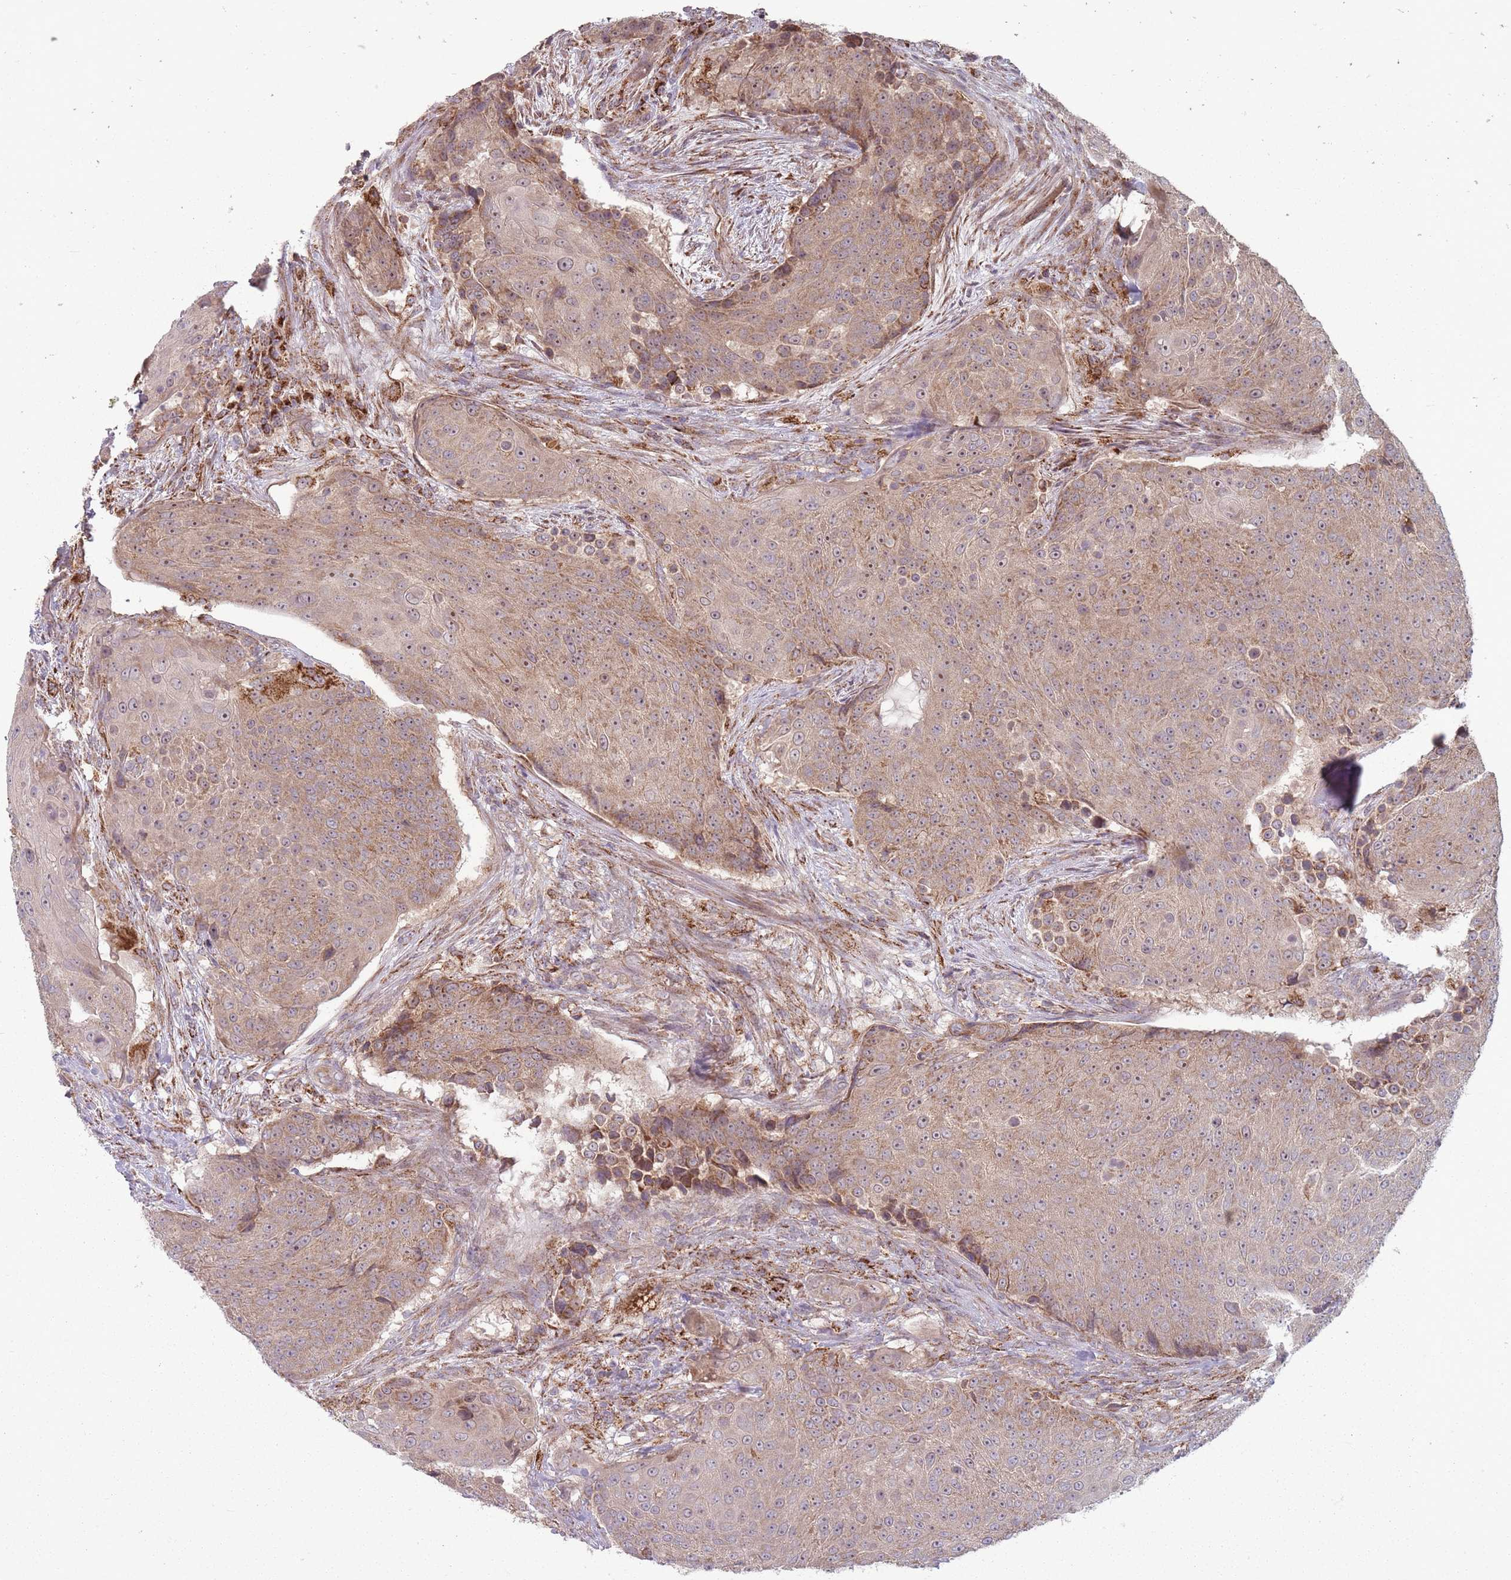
{"staining": {"intensity": "moderate", "quantity": ">75%", "location": "cytoplasmic/membranous"}, "tissue": "urothelial cancer", "cell_type": "Tumor cells", "image_type": "cancer", "snomed": [{"axis": "morphology", "description": "Urothelial carcinoma, High grade"}, {"axis": "topography", "description": "Urinary bladder"}], "caption": "Urothelial cancer was stained to show a protein in brown. There is medium levels of moderate cytoplasmic/membranous positivity in approximately >75% of tumor cells.", "gene": "OR10Q1", "patient": {"sex": "female", "age": 63}}